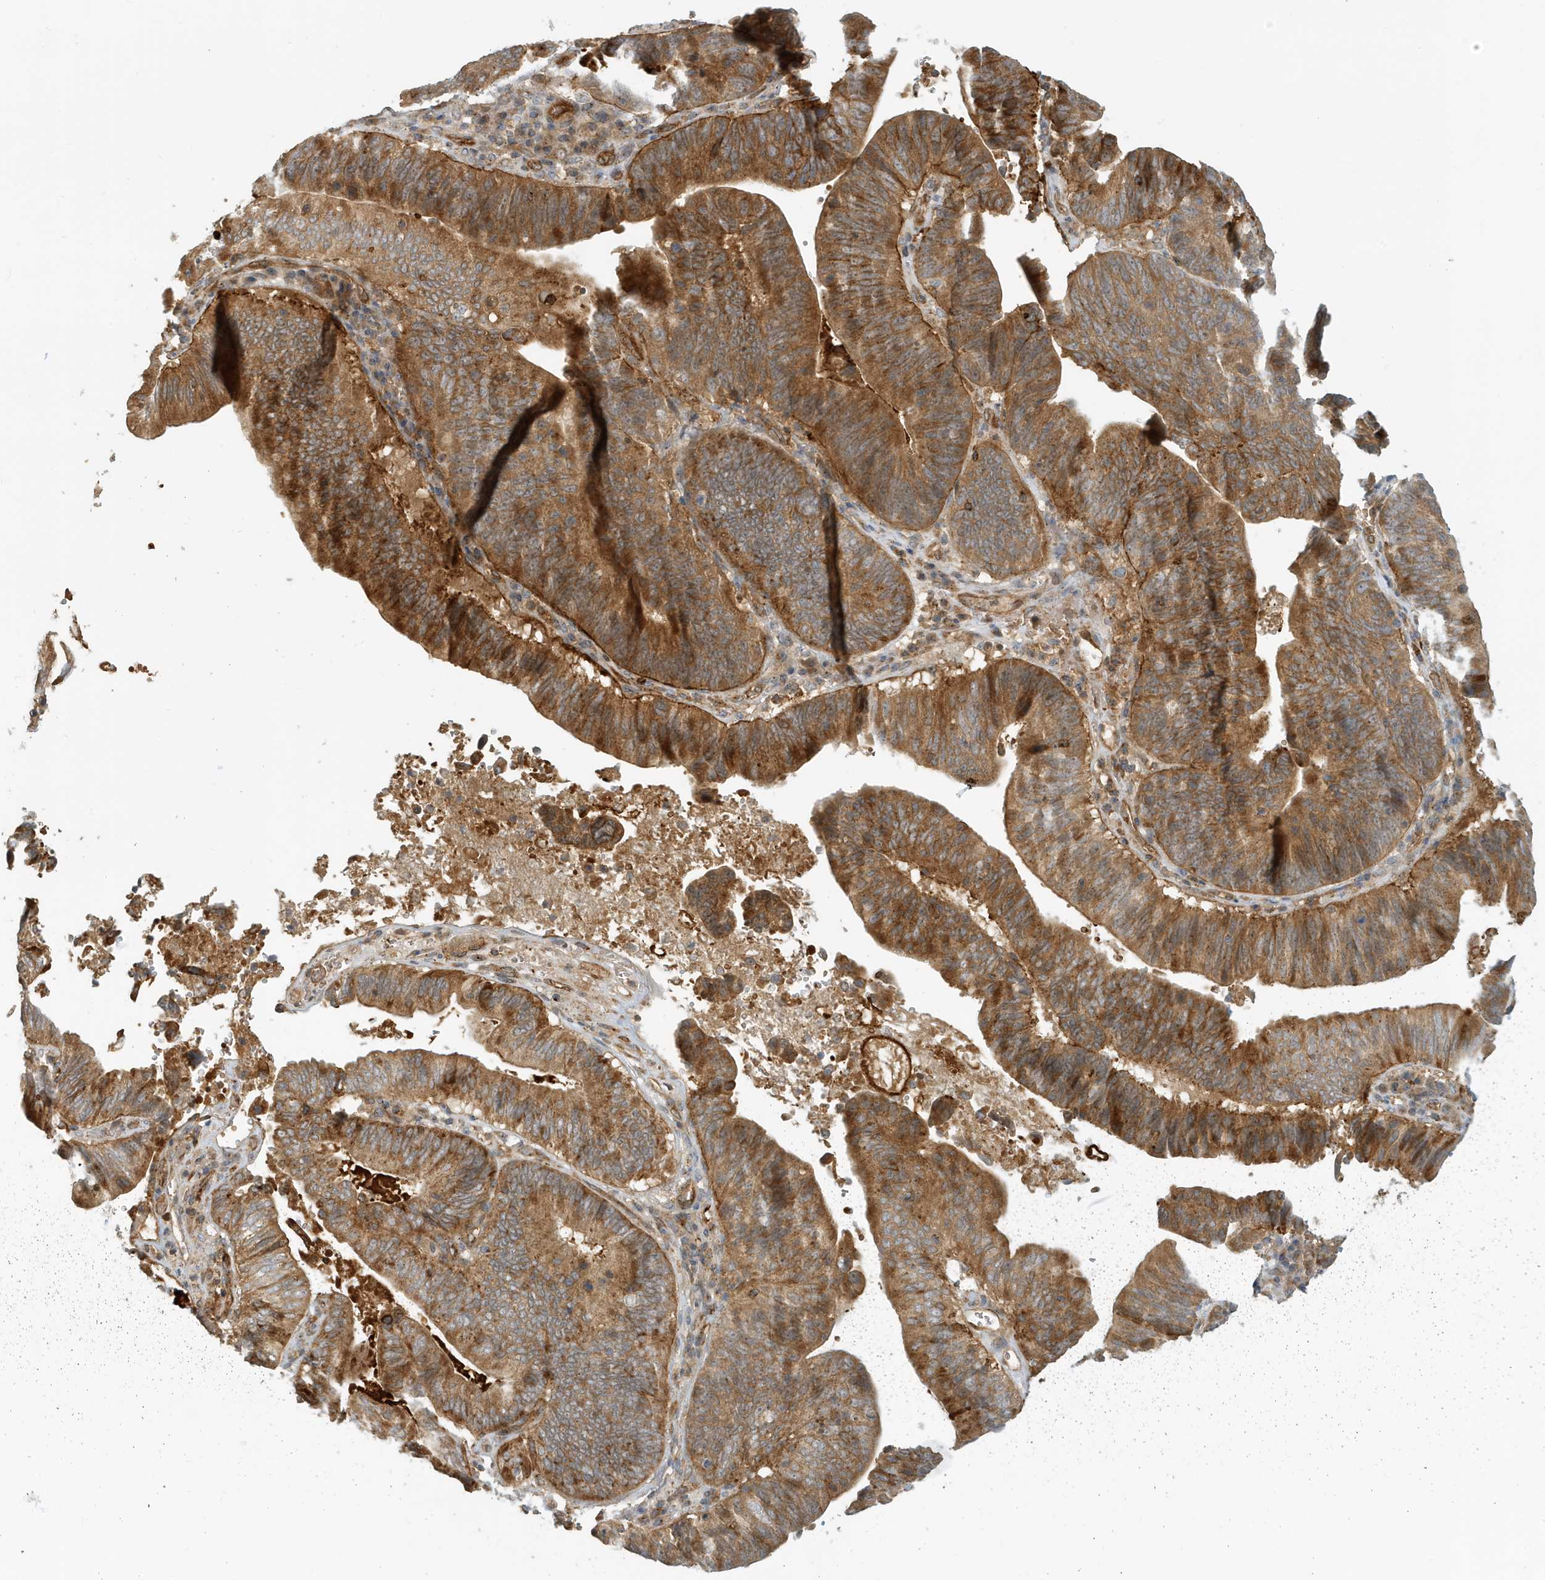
{"staining": {"intensity": "moderate", "quantity": ">75%", "location": "cytoplasmic/membranous"}, "tissue": "pancreatic cancer", "cell_type": "Tumor cells", "image_type": "cancer", "snomed": [{"axis": "morphology", "description": "Adenocarcinoma, NOS"}, {"axis": "topography", "description": "Pancreas"}], "caption": "Tumor cells reveal medium levels of moderate cytoplasmic/membranous expression in approximately >75% of cells in pancreatic adenocarcinoma.", "gene": "FYCO1", "patient": {"sex": "male", "age": 63}}